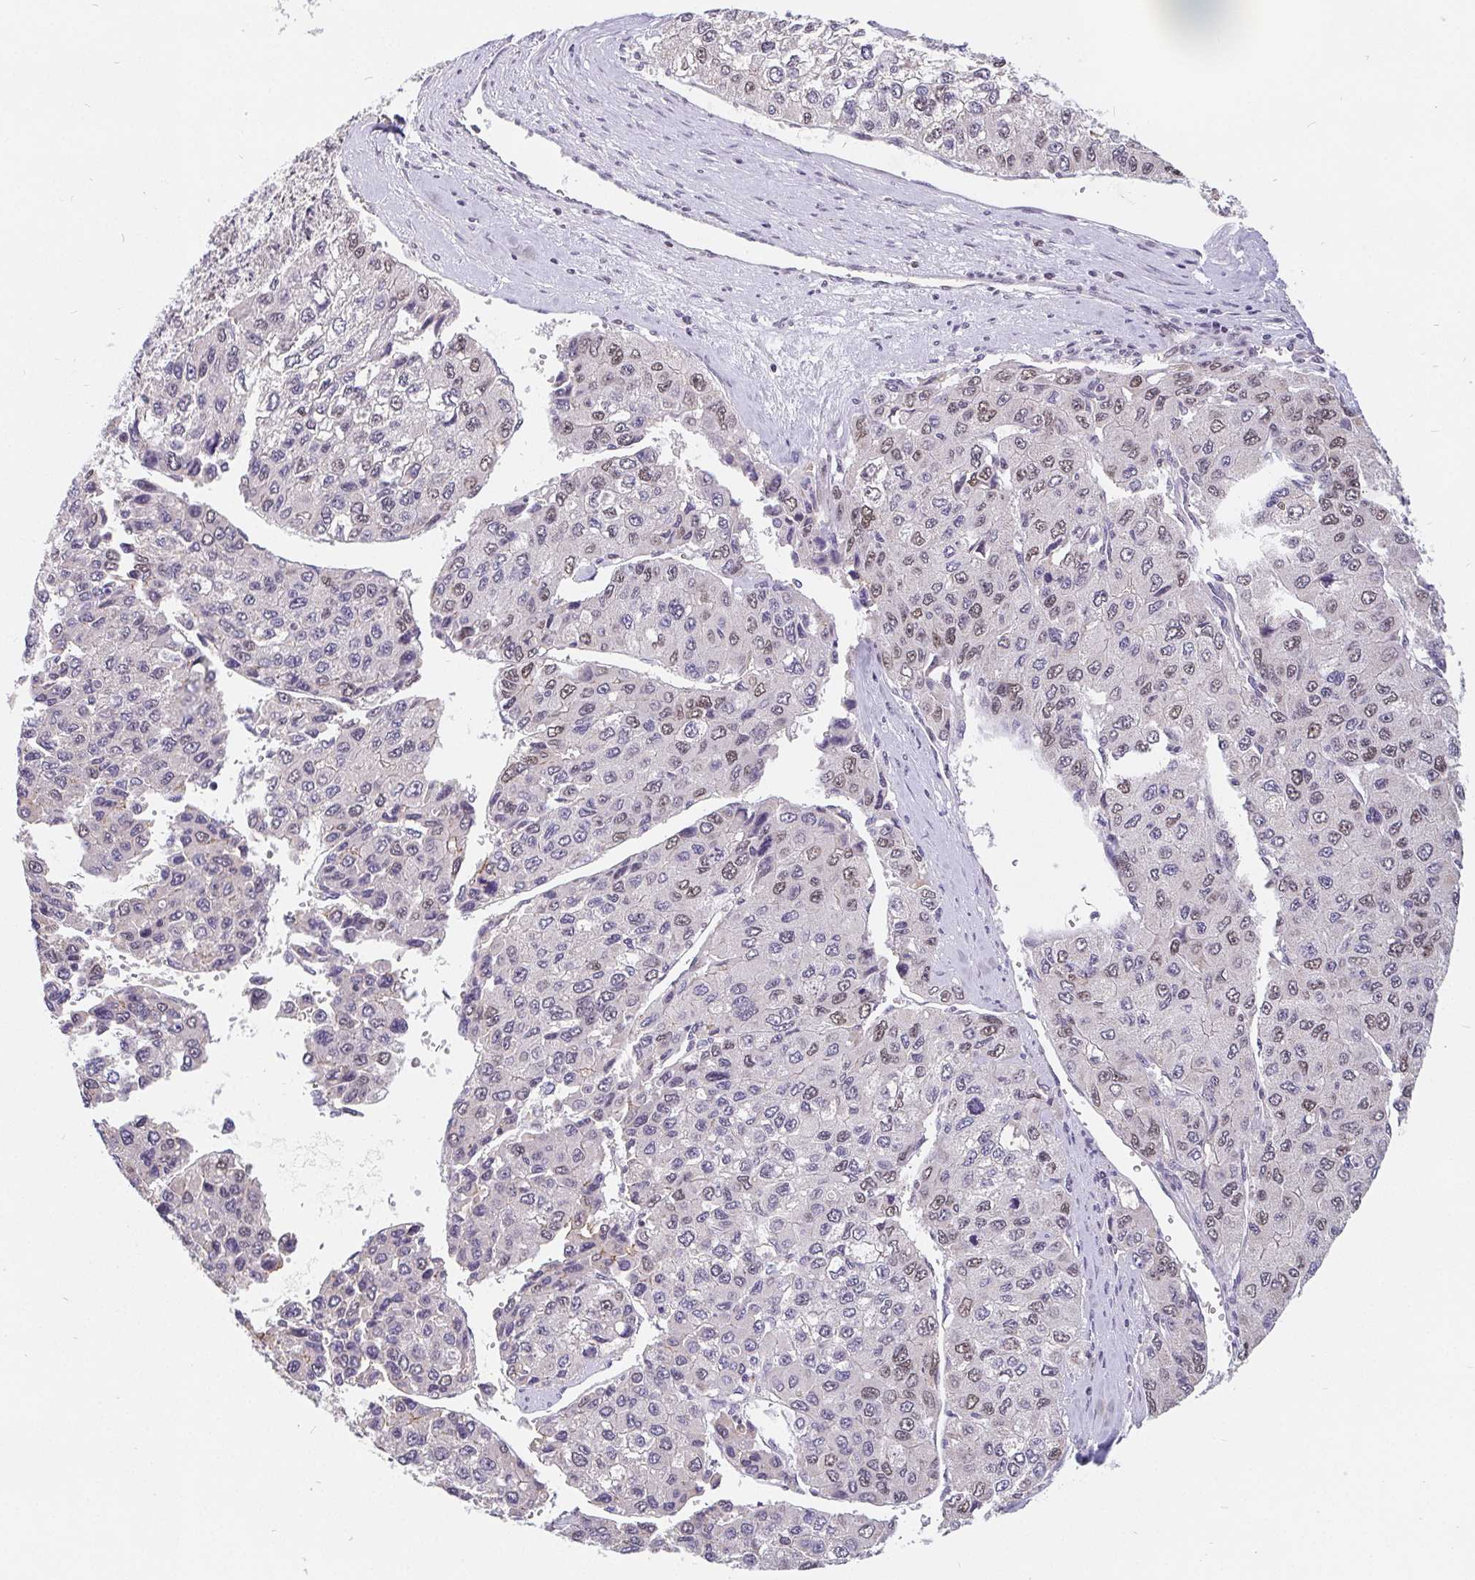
{"staining": {"intensity": "weak", "quantity": "<25%", "location": "nuclear"}, "tissue": "liver cancer", "cell_type": "Tumor cells", "image_type": "cancer", "snomed": [{"axis": "morphology", "description": "Carcinoma, Hepatocellular, NOS"}, {"axis": "topography", "description": "Liver"}], "caption": "Liver cancer (hepatocellular carcinoma) stained for a protein using IHC shows no staining tumor cells.", "gene": "POU2F1", "patient": {"sex": "female", "age": 66}}